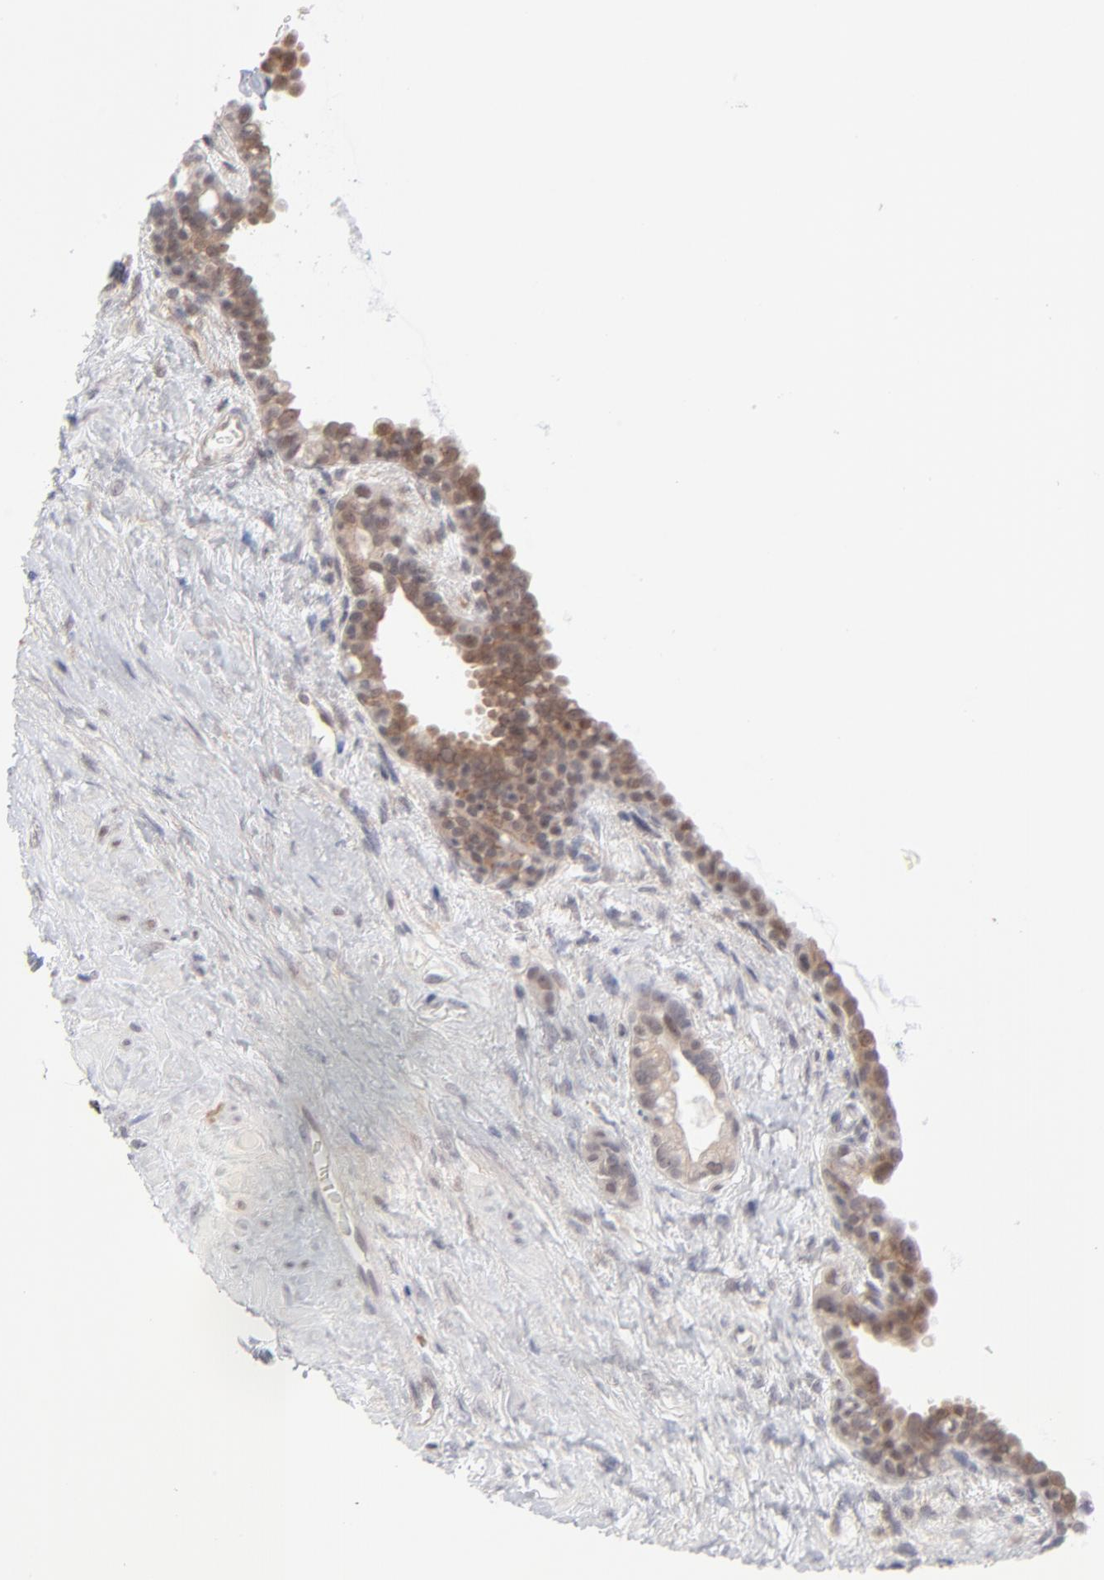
{"staining": {"intensity": "moderate", "quantity": "25%-75%", "location": "cytoplasmic/membranous,nuclear"}, "tissue": "seminal vesicle", "cell_type": "Glandular cells", "image_type": "normal", "snomed": [{"axis": "morphology", "description": "Normal tissue, NOS"}, {"axis": "topography", "description": "Seminal veicle"}], "caption": "An IHC histopathology image of benign tissue is shown. Protein staining in brown highlights moderate cytoplasmic/membranous,nuclear positivity in seminal vesicle within glandular cells. (Stains: DAB in brown, nuclei in blue, Microscopy: brightfield microscopy at high magnification).", "gene": "NBN", "patient": {"sex": "male", "age": 61}}